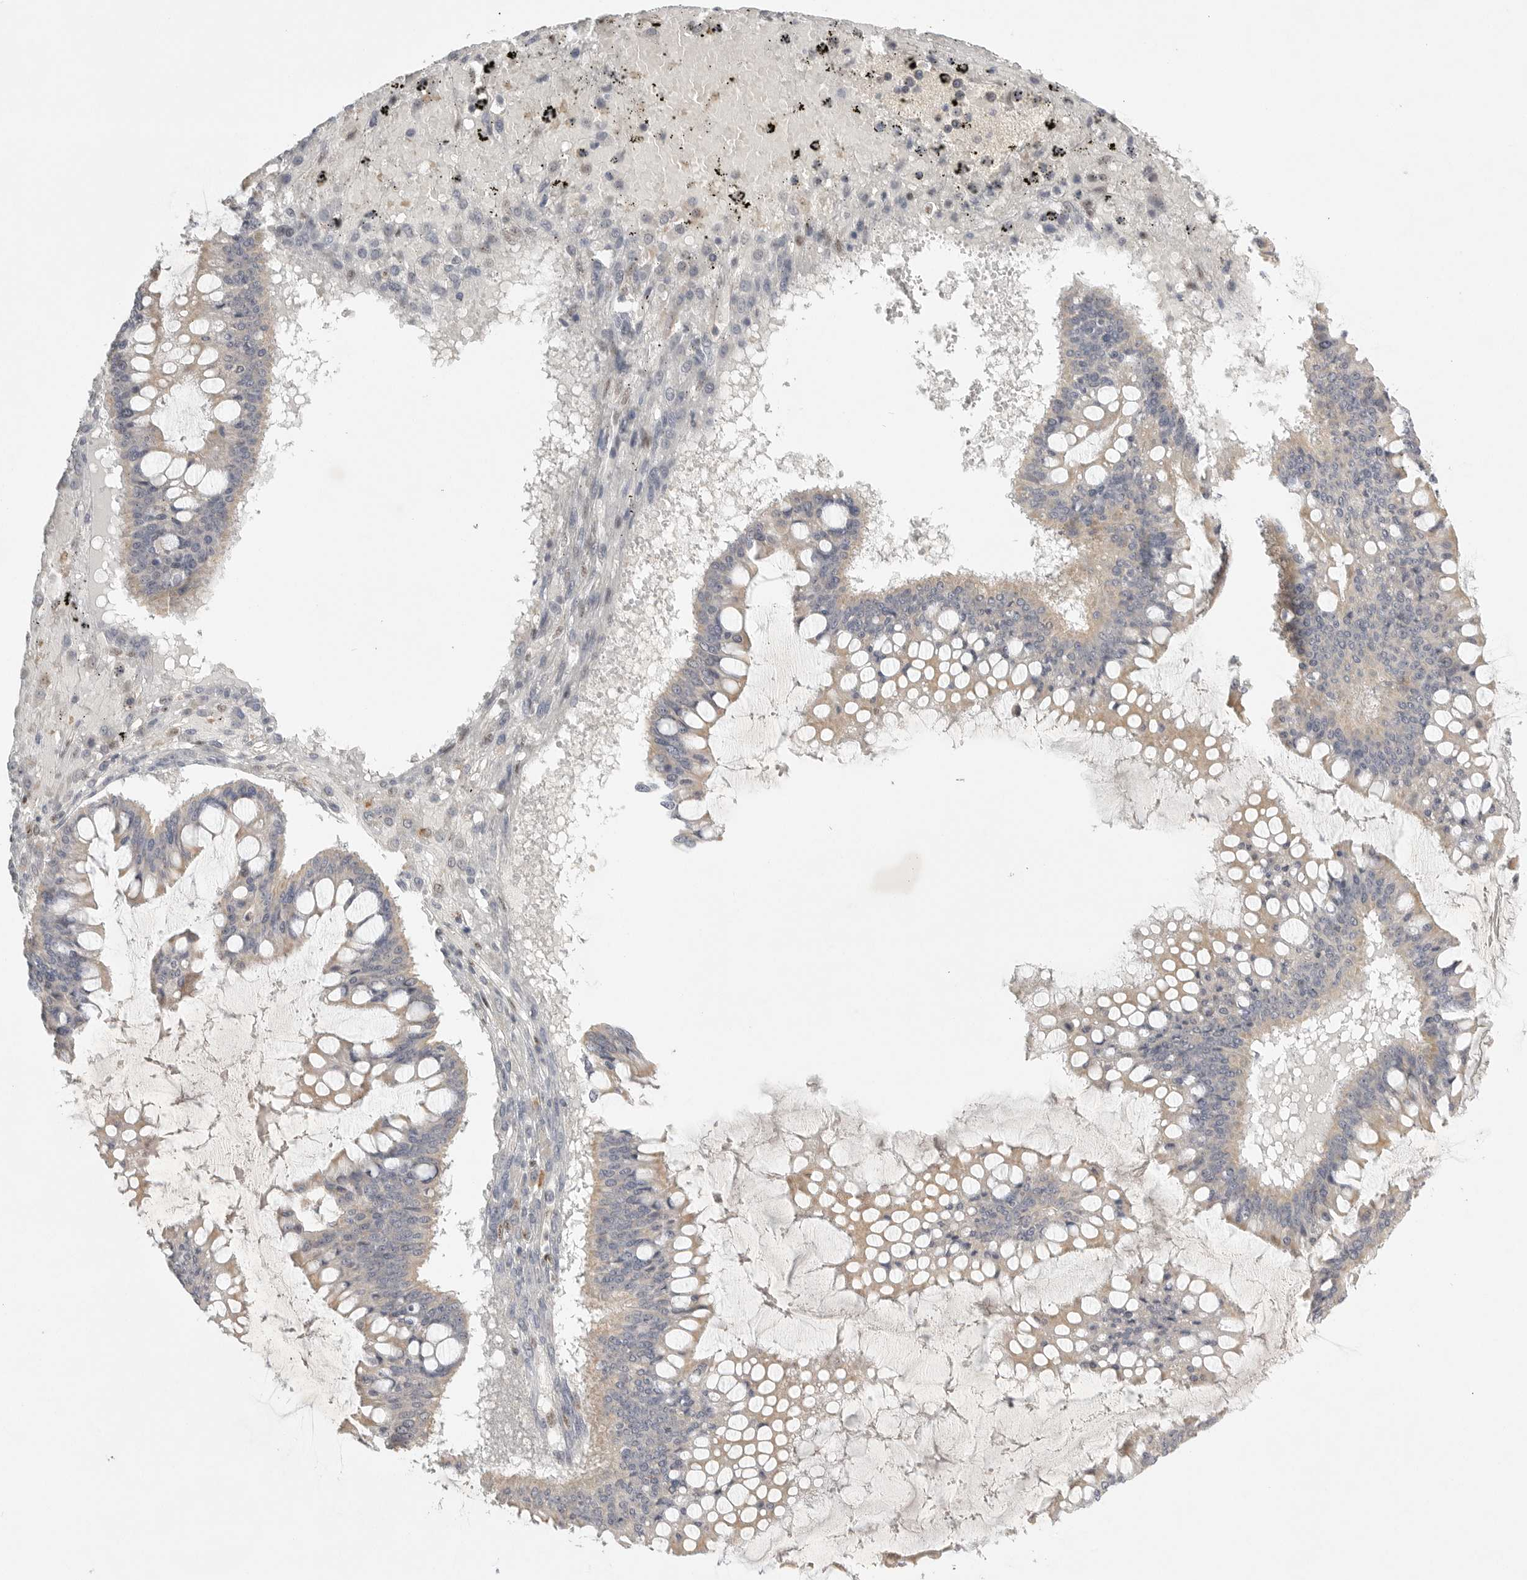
{"staining": {"intensity": "negative", "quantity": "none", "location": "none"}, "tissue": "ovarian cancer", "cell_type": "Tumor cells", "image_type": "cancer", "snomed": [{"axis": "morphology", "description": "Cystadenocarcinoma, mucinous, NOS"}, {"axis": "topography", "description": "Ovary"}], "caption": "Tumor cells show no significant protein staining in ovarian cancer.", "gene": "POMP", "patient": {"sex": "female", "age": 73}}